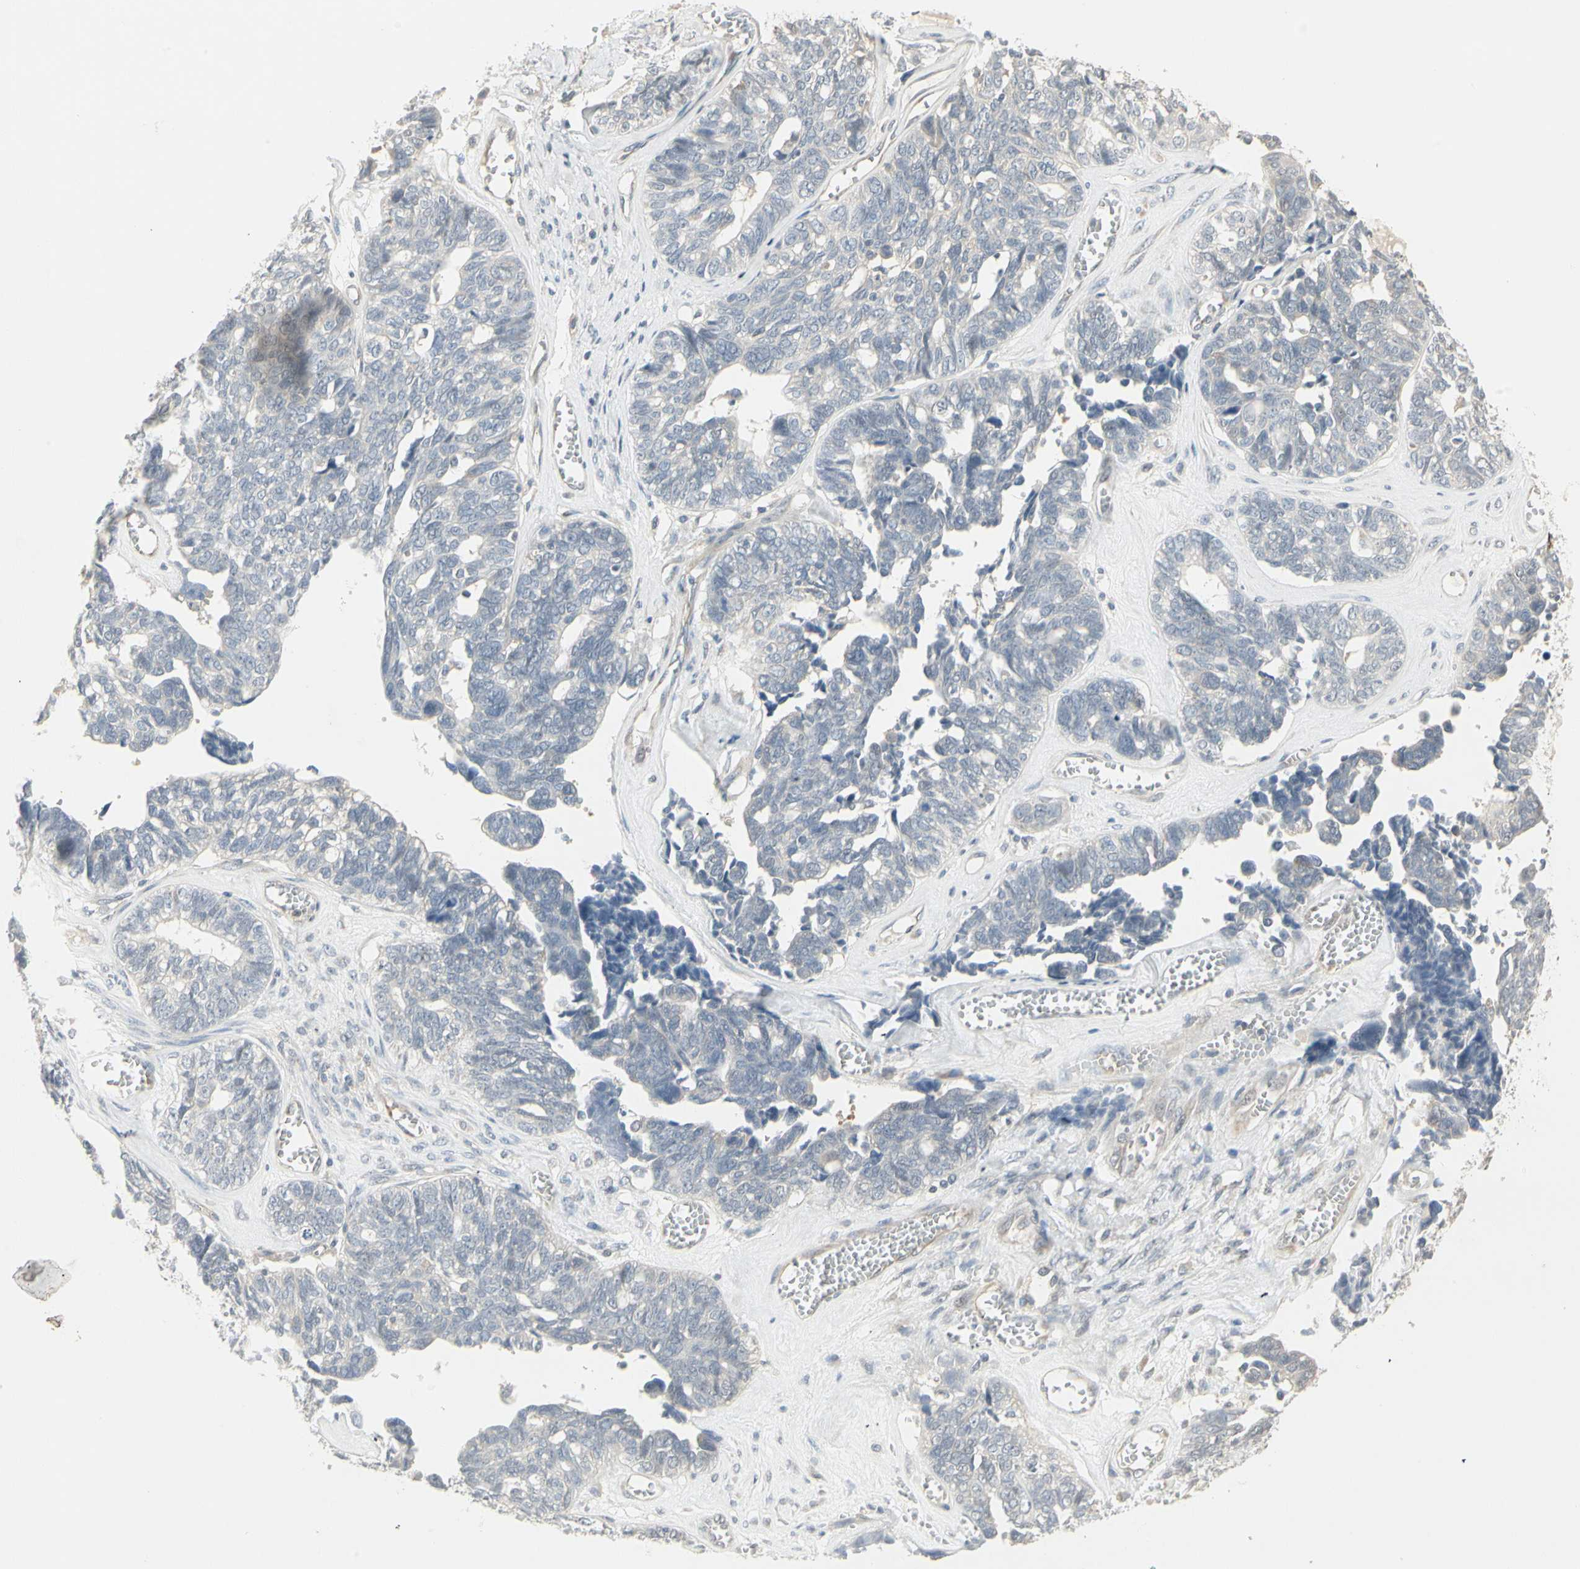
{"staining": {"intensity": "negative", "quantity": "none", "location": "none"}, "tissue": "ovarian cancer", "cell_type": "Tumor cells", "image_type": "cancer", "snomed": [{"axis": "morphology", "description": "Cystadenocarcinoma, serous, NOS"}, {"axis": "topography", "description": "Ovary"}], "caption": "IHC micrograph of neoplastic tissue: ovarian serous cystadenocarcinoma stained with DAB (3,3'-diaminobenzidine) exhibits no significant protein expression in tumor cells.", "gene": "ZFP36", "patient": {"sex": "female", "age": 79}}